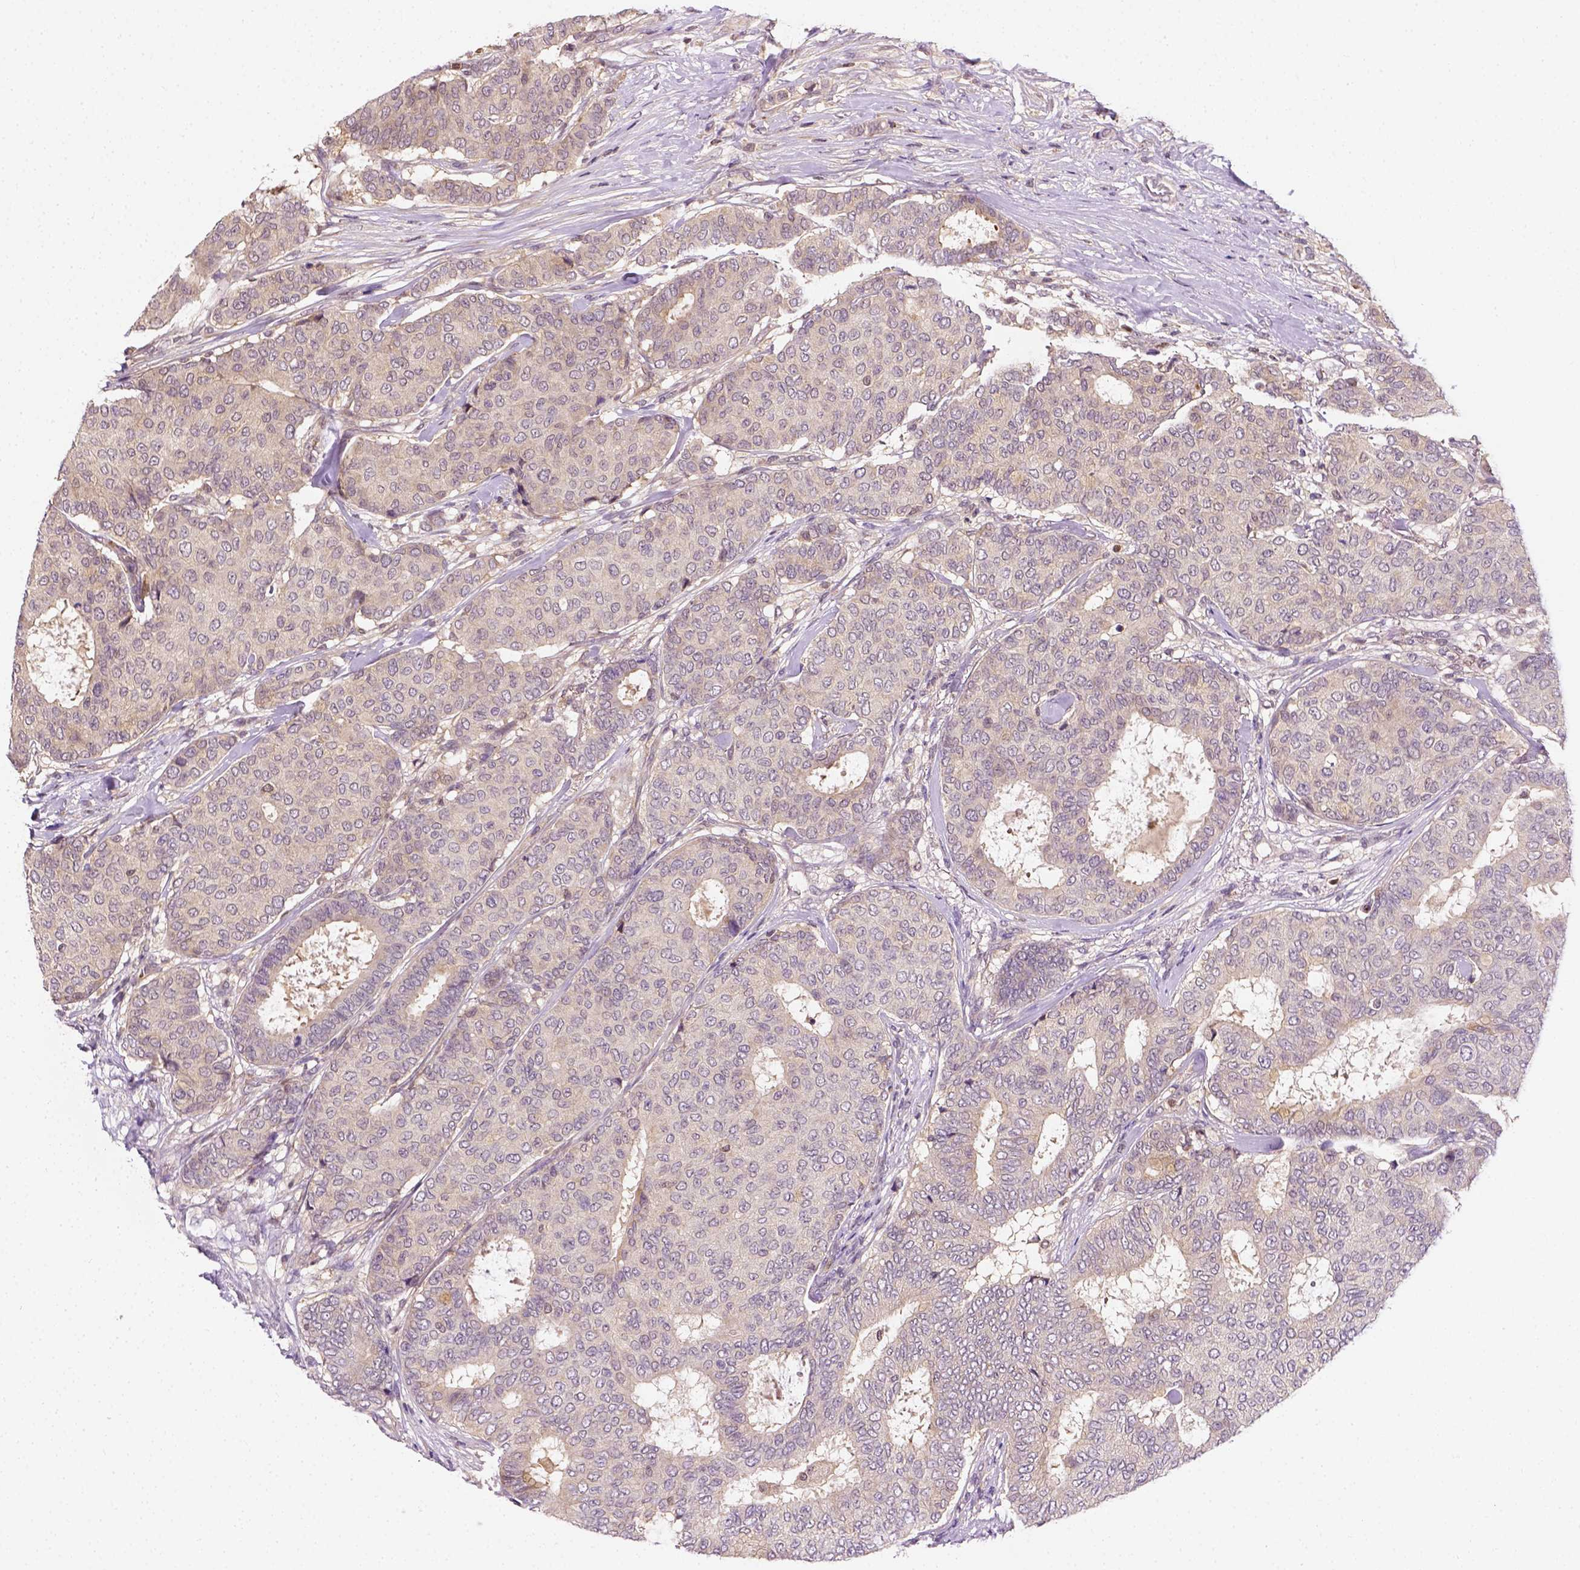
{"staining": {"intensity": "negative", "quantity": "none", "location": "none"}, "tissue": "breast cancer", "cell_type": "Tumor cells", "image_type": "cancer", "snomed": [{"axis": "morphology", "description": "Duct carcinoma"}, {"axis": "topography", "description": "Breast"}], "caption": "This photomicrograph is of breast cancer (intraductal carcinoma) stained with immunohistochemistry (IHC) to label a protein in brown with the nuclei are counter-stained blue. There is no expression in tumor cells.", "gene": "MATK", "patient": {"sex": "female", "age": 75}}